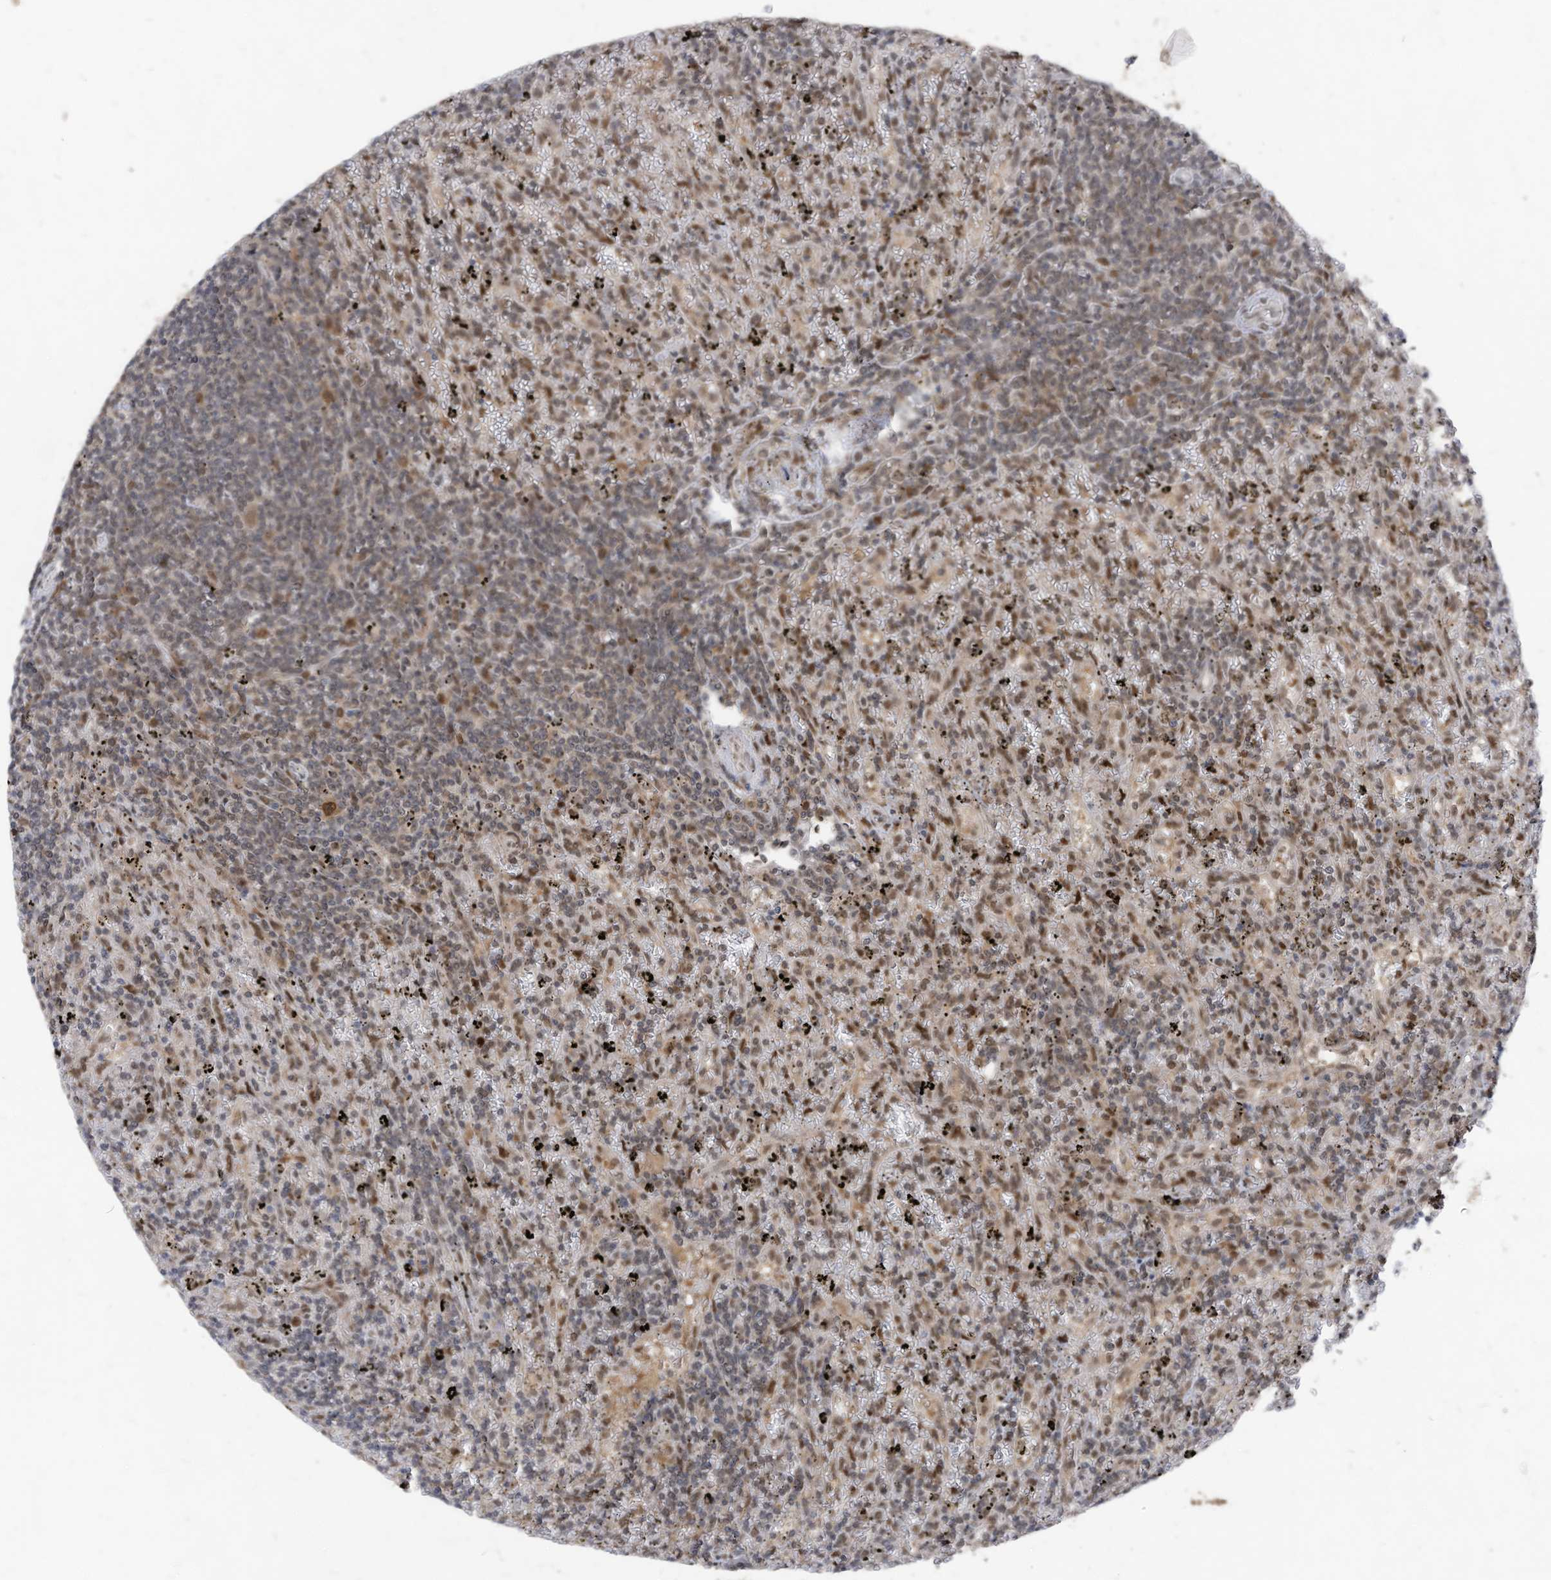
{"staining": {"intensity": "negative", "quantity": "none", "location": "none"}, "tissue": "lymphoma", "cell_type": "Tumor cells", "image_type": "cancer", "snomed": [{"axis": "morphology", "description": "Malignant lymphoma, non-Hodgkin's type, Low grade"}, {"axis": "topography", "description": "Spleen"}], "caption": "Protein analysis of lymphoma demonstrates no significant positivity in tumor cells. The staining is performed using DAB (3,3'-diaminobenzidine) brown chromogen with nuclei counter-stained in using hematoxylin.", "gene": "KPNB1", "patient": {"sex": "male", "age": 76}}